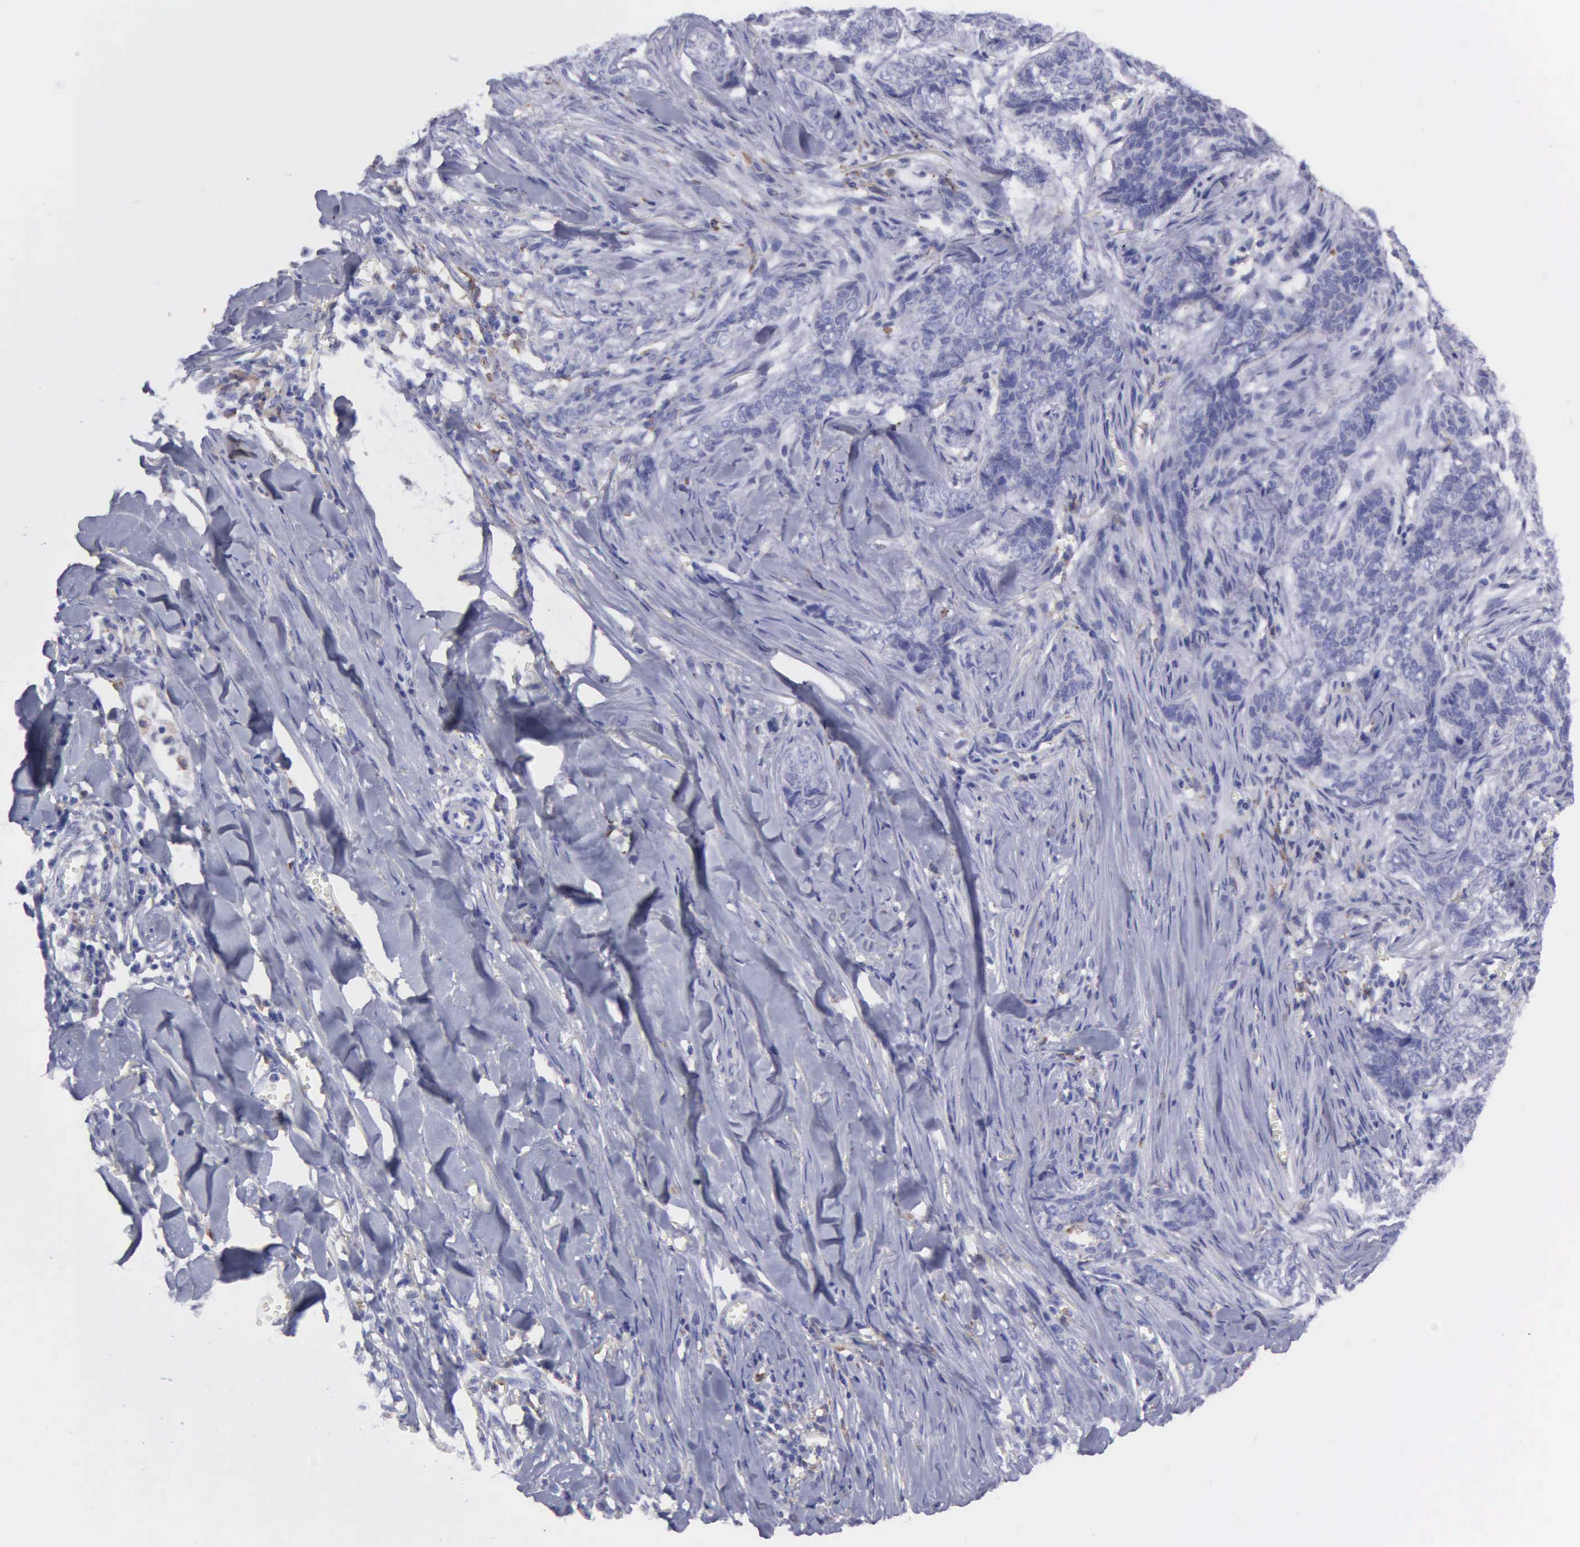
{"staining": {"intensity": "moderate", "quantity": "<25%", "location": "cytoplasmic/membranous"}, "tissue": "skin cancer", "cell_type": "Tumor cells", "image_type": "cancer", "snomed": [{"axis": "morphology", "description": "Normal tissue, NOS"}, {"axis": "morphology", "description": "Basal cell carcinoma"}, {"axis": "topography", "description": "Skin"}], "caption": "Protein analysis of skin basal cell carcinoma tissue exhibits moderate cytoplasmic/membranous positivity in about <25% of tumor cells.", "gene": "TYRP1", "patient": {"sex": "female", "age": 65}}